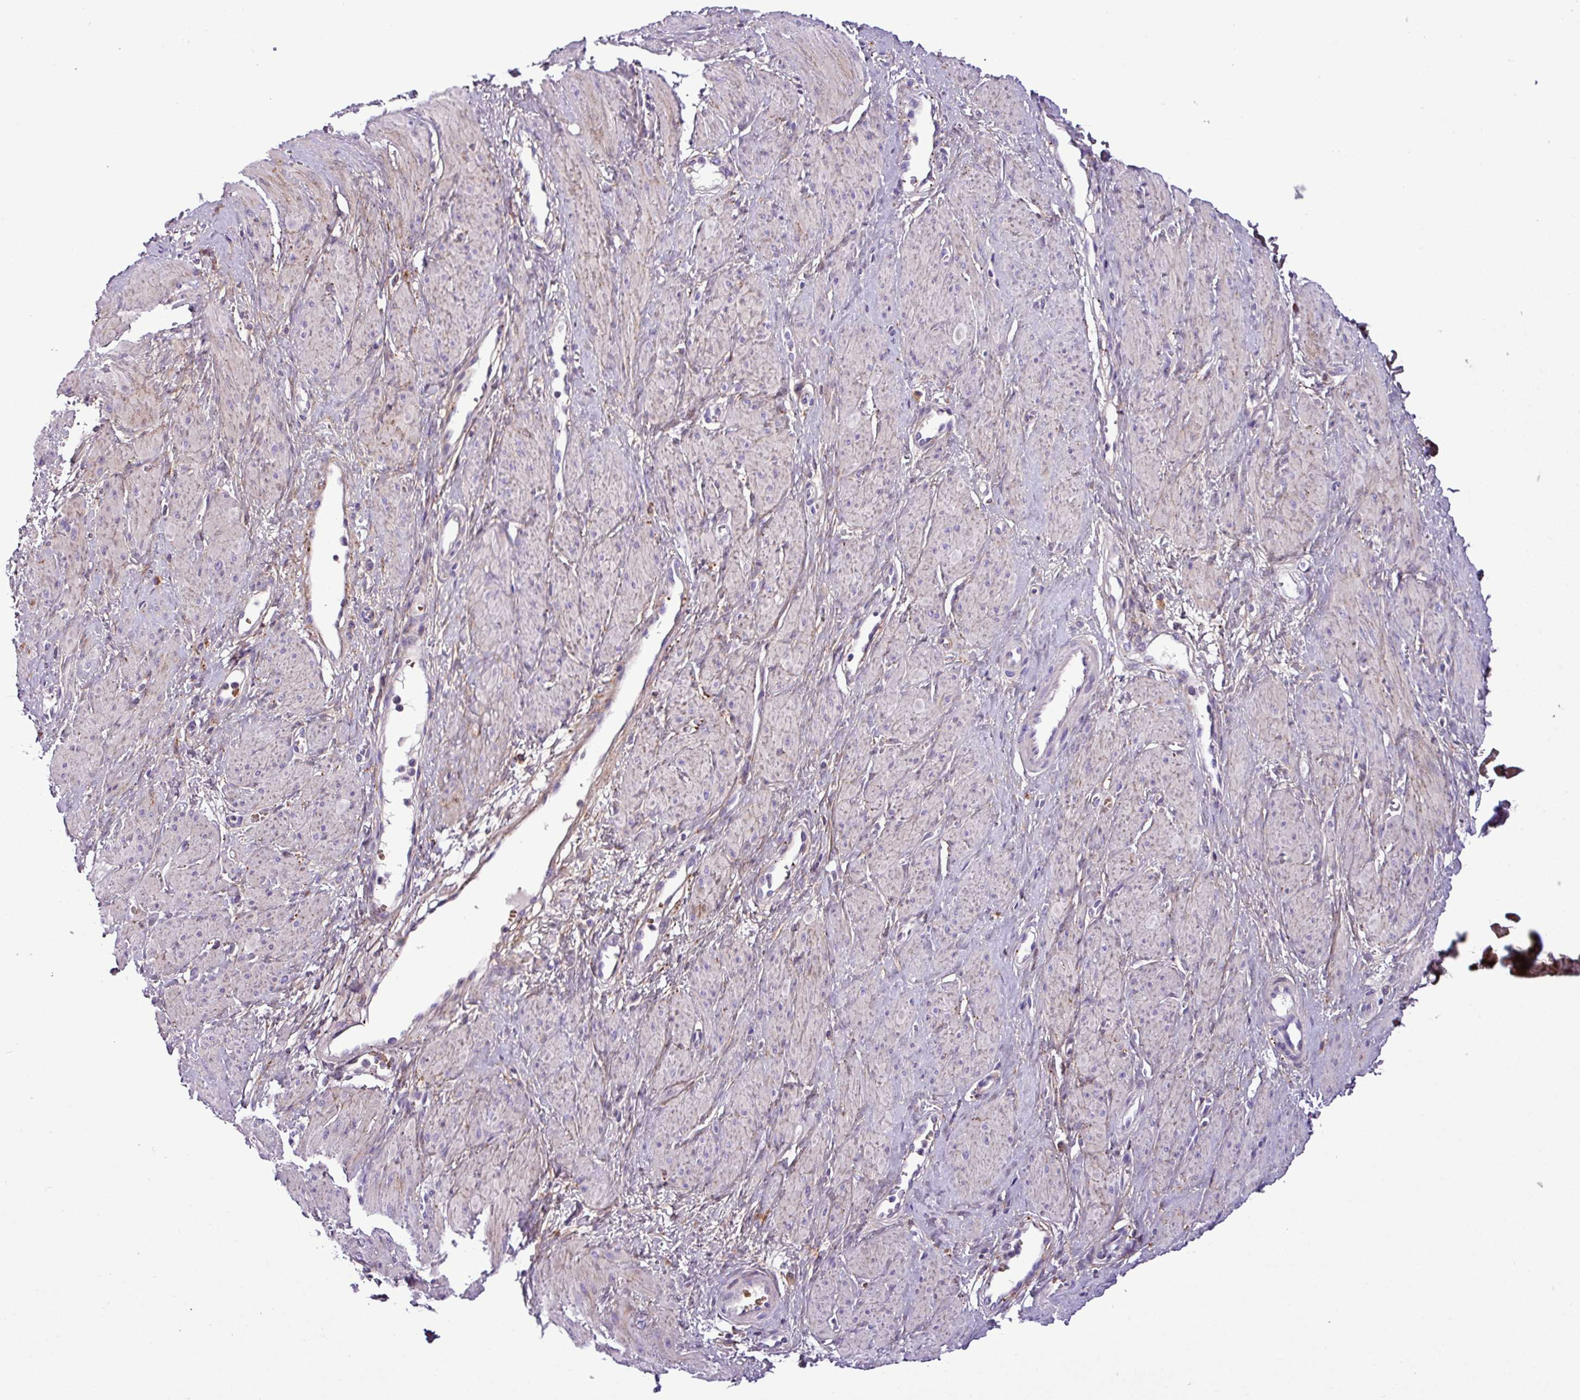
{"staining": {"intensity": "negative", "quantity": "none", "location": "none"}, "tissue": "smooth muscle", "cell_type": "Smooth muscle cells", "image_type": "normal", "snomed": [{"axis": "morphology", "description": "Normal tissue, NOS"}, {"axis": "topography", "description": "Smooth muscle"}, {"axis": "topography", "description": "Uterus"}], "caption": "DAB (3,3'-diaminobenzidine) immunohistochemical staining of unremarkable human smooth muscle displays no significant expression in smooth muscle cells.", "gene": "FAM183A", "patient": {"sex": "female", "age": 39}}